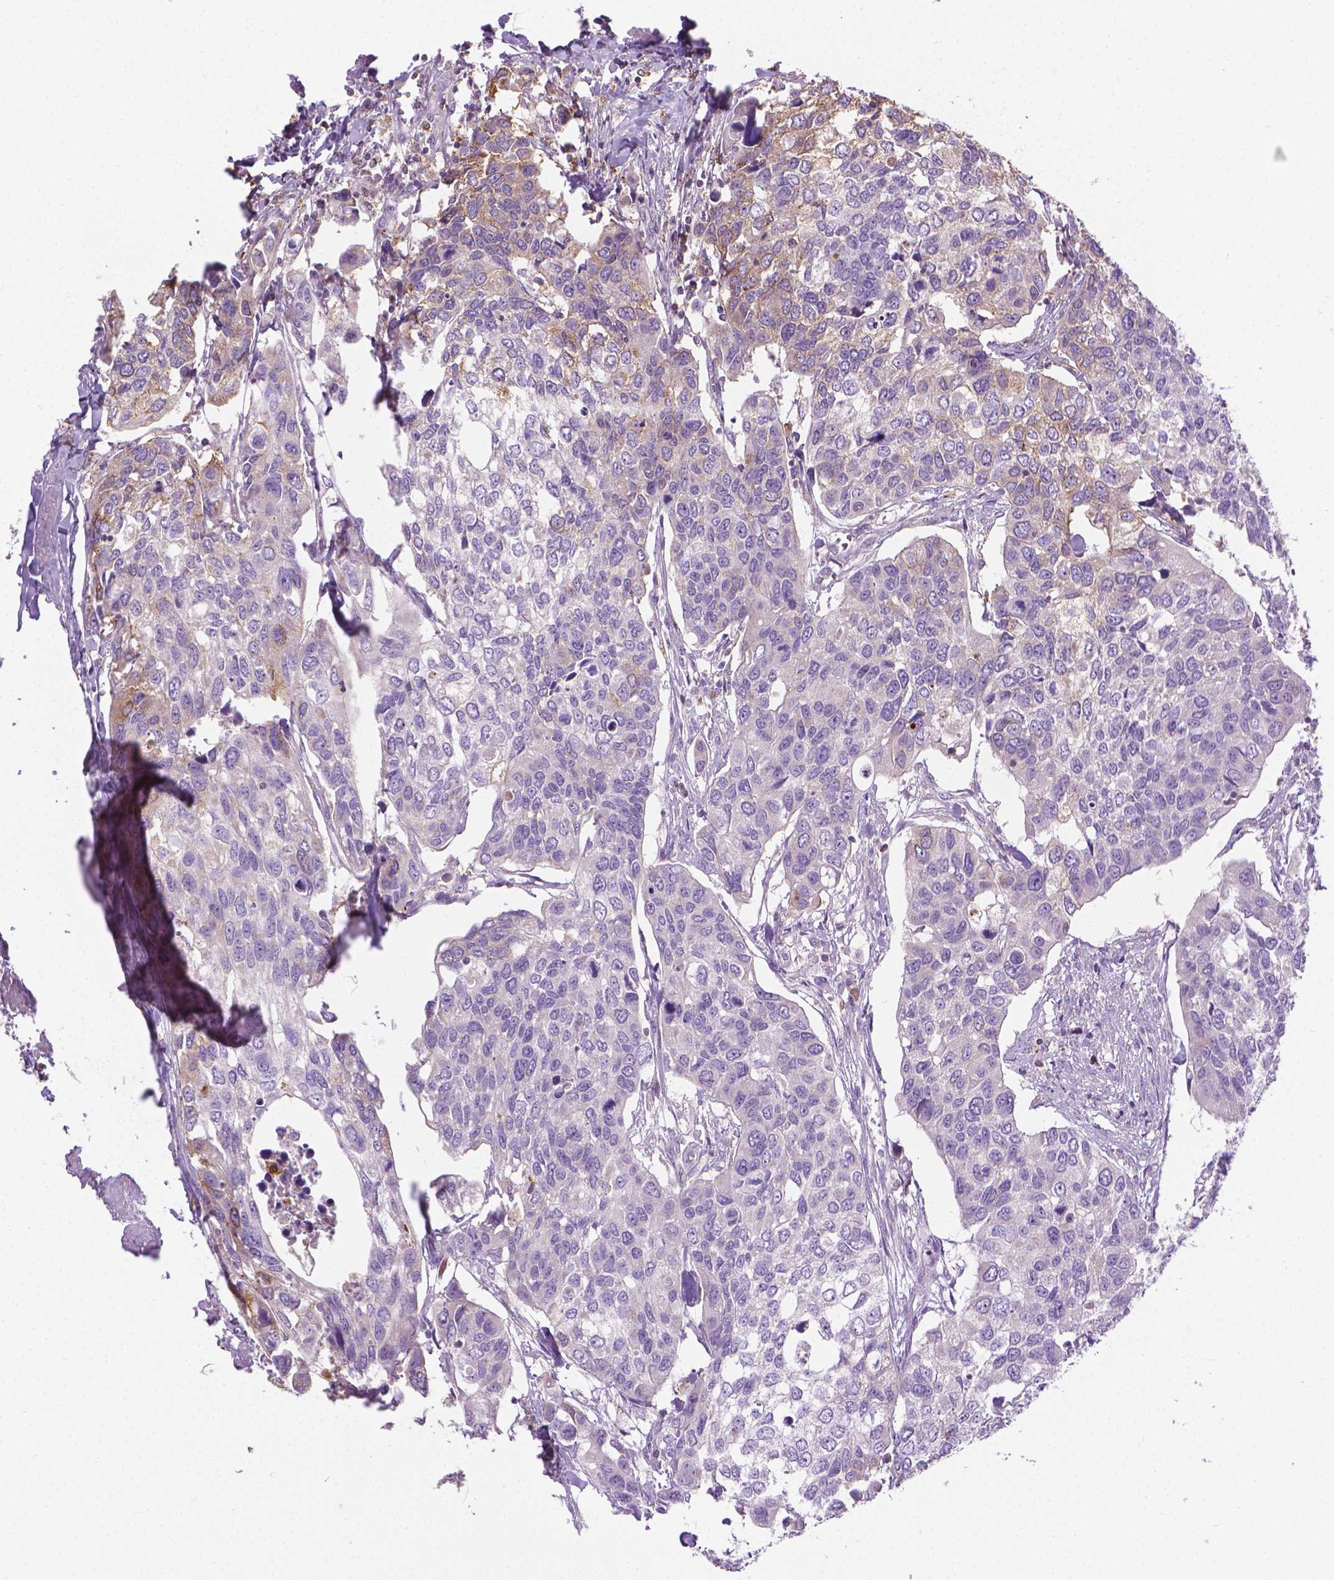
{"staining": {"intensity": "weak", "quantity": "<25%", "location": "cytoplasmic/membranous"}, "tissue": "urothelial cancer", "cell_type": "Tumor cells", "image_type": "cancer", "snomed": [{"axis": "morphology", "description": "Urothelial carcinoma, High grade"}, {"axis": "topography", "description": "Urinary bladder"}], "caption": "The IHC image has no significant positivity in tumor cells of urothelial cancer tissue.", "gene": "SLC51B", "patient": {"sex": "male", "age": 60}}